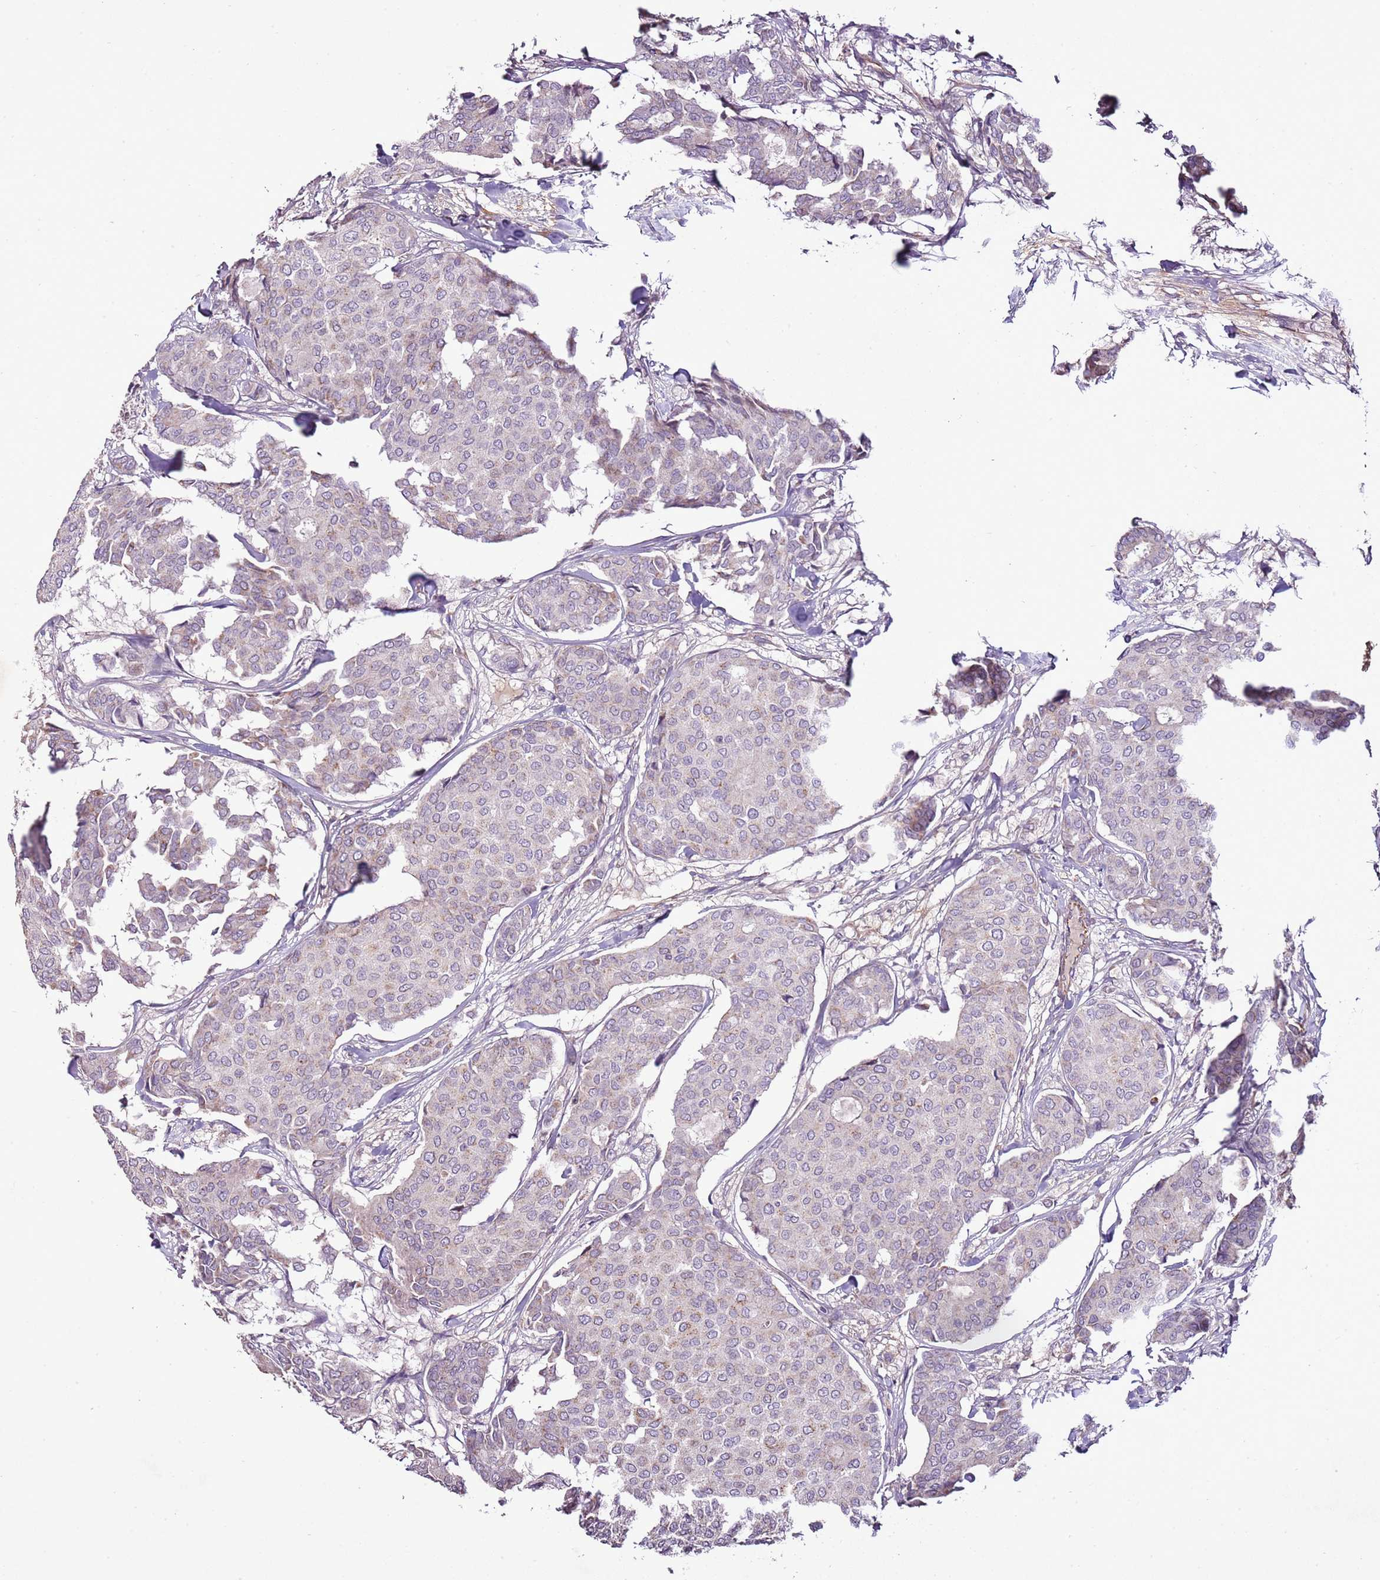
{"staining": {"intensity": "weak", "quantity": "<25%", "location": "cytoplasmic/membranous"}, "tissue": "breast cancer", "cell_type": "Tumor cells", "image_type": "cancer", "snomed": [{"axis": "morphology", "description": "Duct carcinoma"}, {"axis": "topography", "description": "Breast"}], "caption": "A high-resolution histopathology image shows immunohistochemistry staining of breast cancer, which reveals no significant staining in tumor cells.", "gene": "CMKLR1", "patient": {"sex": "female", "age": 75}}